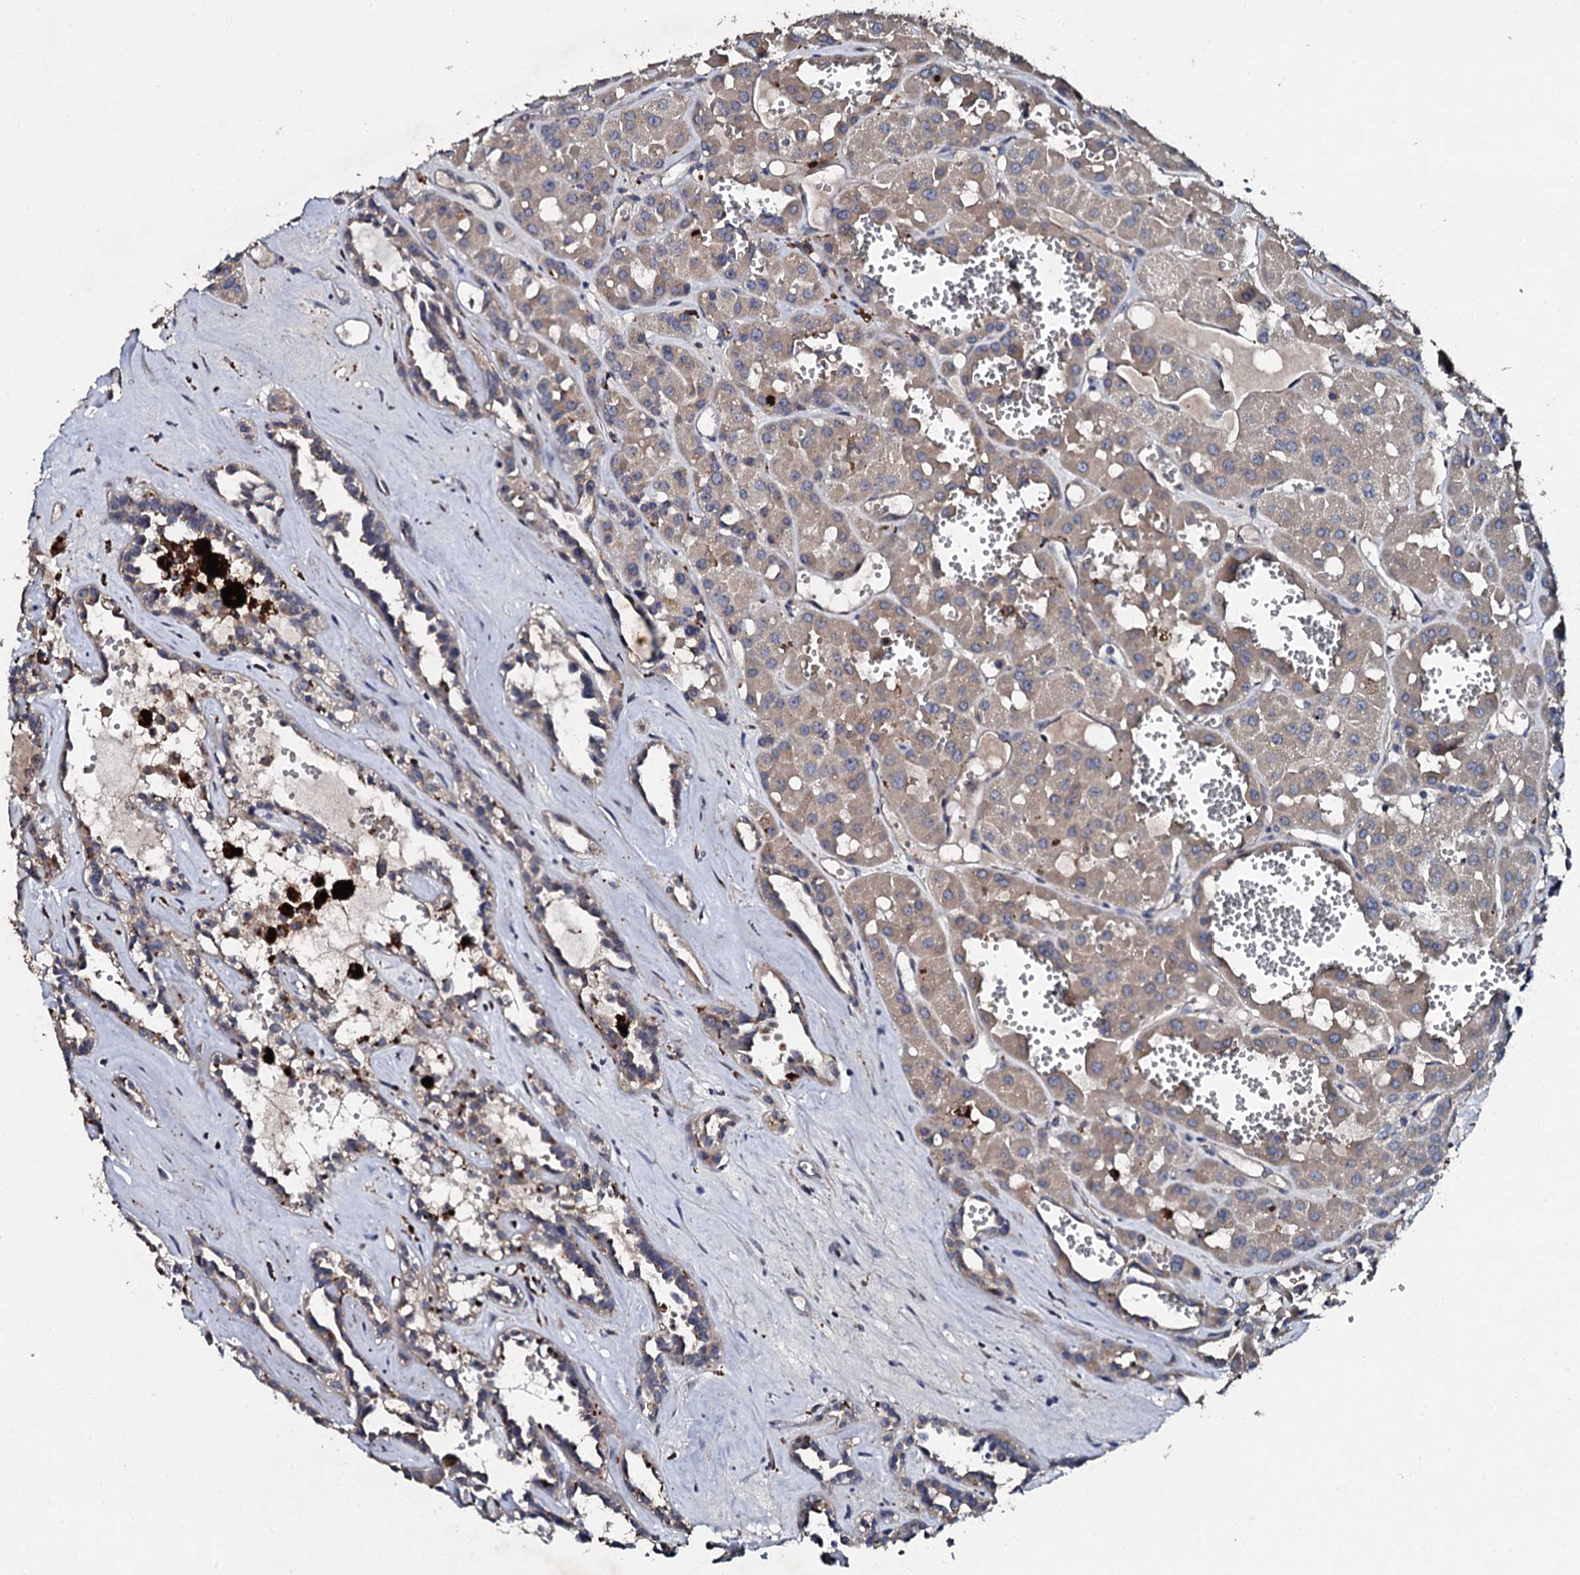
{"staining": {"intensity": "weak", "quantity": ">75%", "location": "cytoplasmic/membranous"}, "tissue": "renal cancer", "cell_type": "Tumor cells", "image_type": "cancer", "snomed": [{"axis": "morphology", "description": "Carcinoma, NOS"}, {"axis": "topography", "description": "Kidney"}], "caption": "Human renal carcinoma stained with a brown dye shows weak cytoplasmic/membranous positive expression in approximately >75% of tumor cells.", "gene": "LRRC28", "patient": {"sex": "female", "age": 75}}